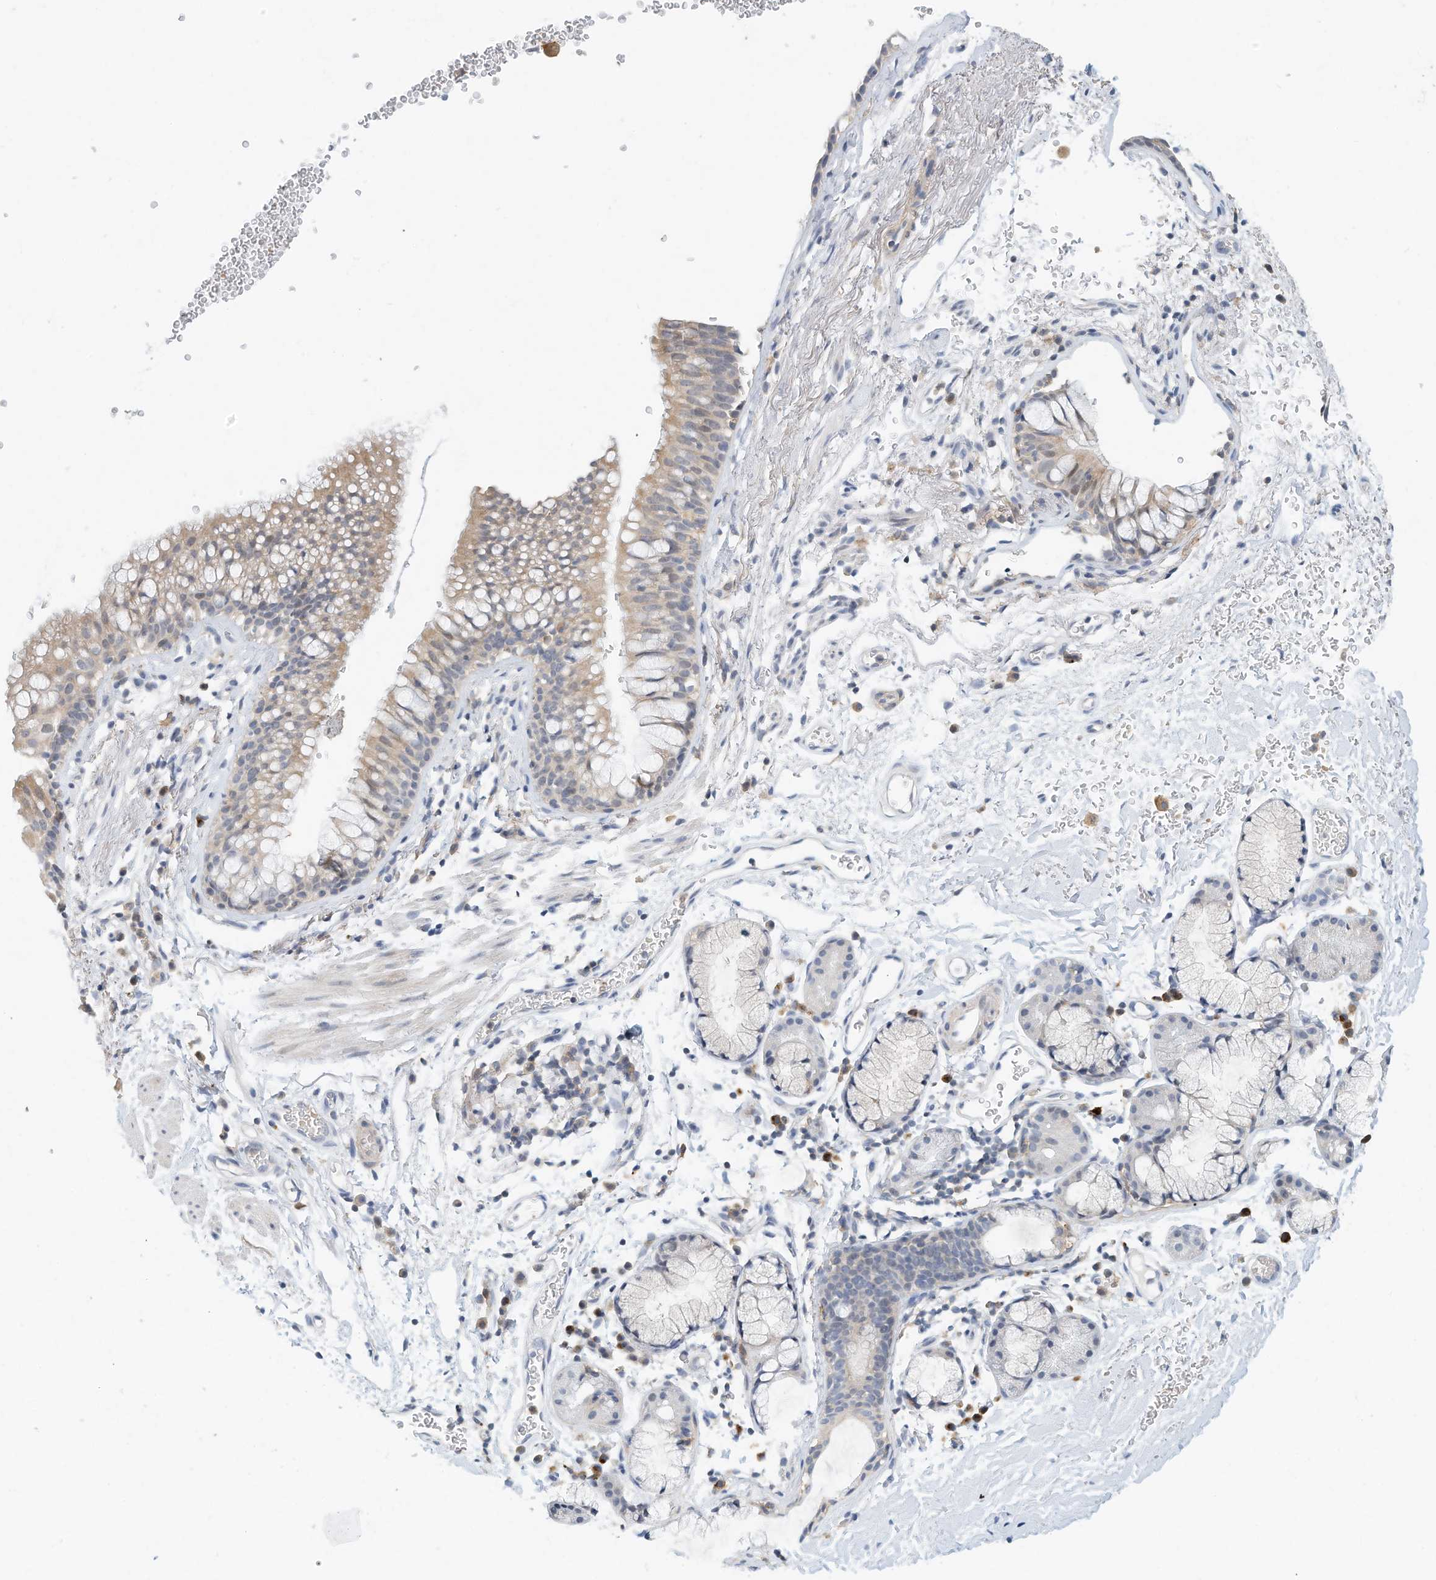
{"staining": {"intensity": "moderate", "quantity": "<25%", "location": "cytoplasmic/membranous"}, "tissue": "bronchus", "cell_type": "Respiratory epithelial cells", "image_type": "normal", "snomed": [{"axis": "morphology", "description": "Normal tissue, NOS"}, {"axis": "topography", "description": "Cartilage tissue"}, {"axis": "topography", "description": "Bronchus"}], "caption": "Respiratory epithelial cells show low levels of moderate cytoplasmic/membranous staining in approximately <25% of cells in normal human bronchus.", "gene": "MICAL1", "patient": {"sex": "female", "age": 53}}